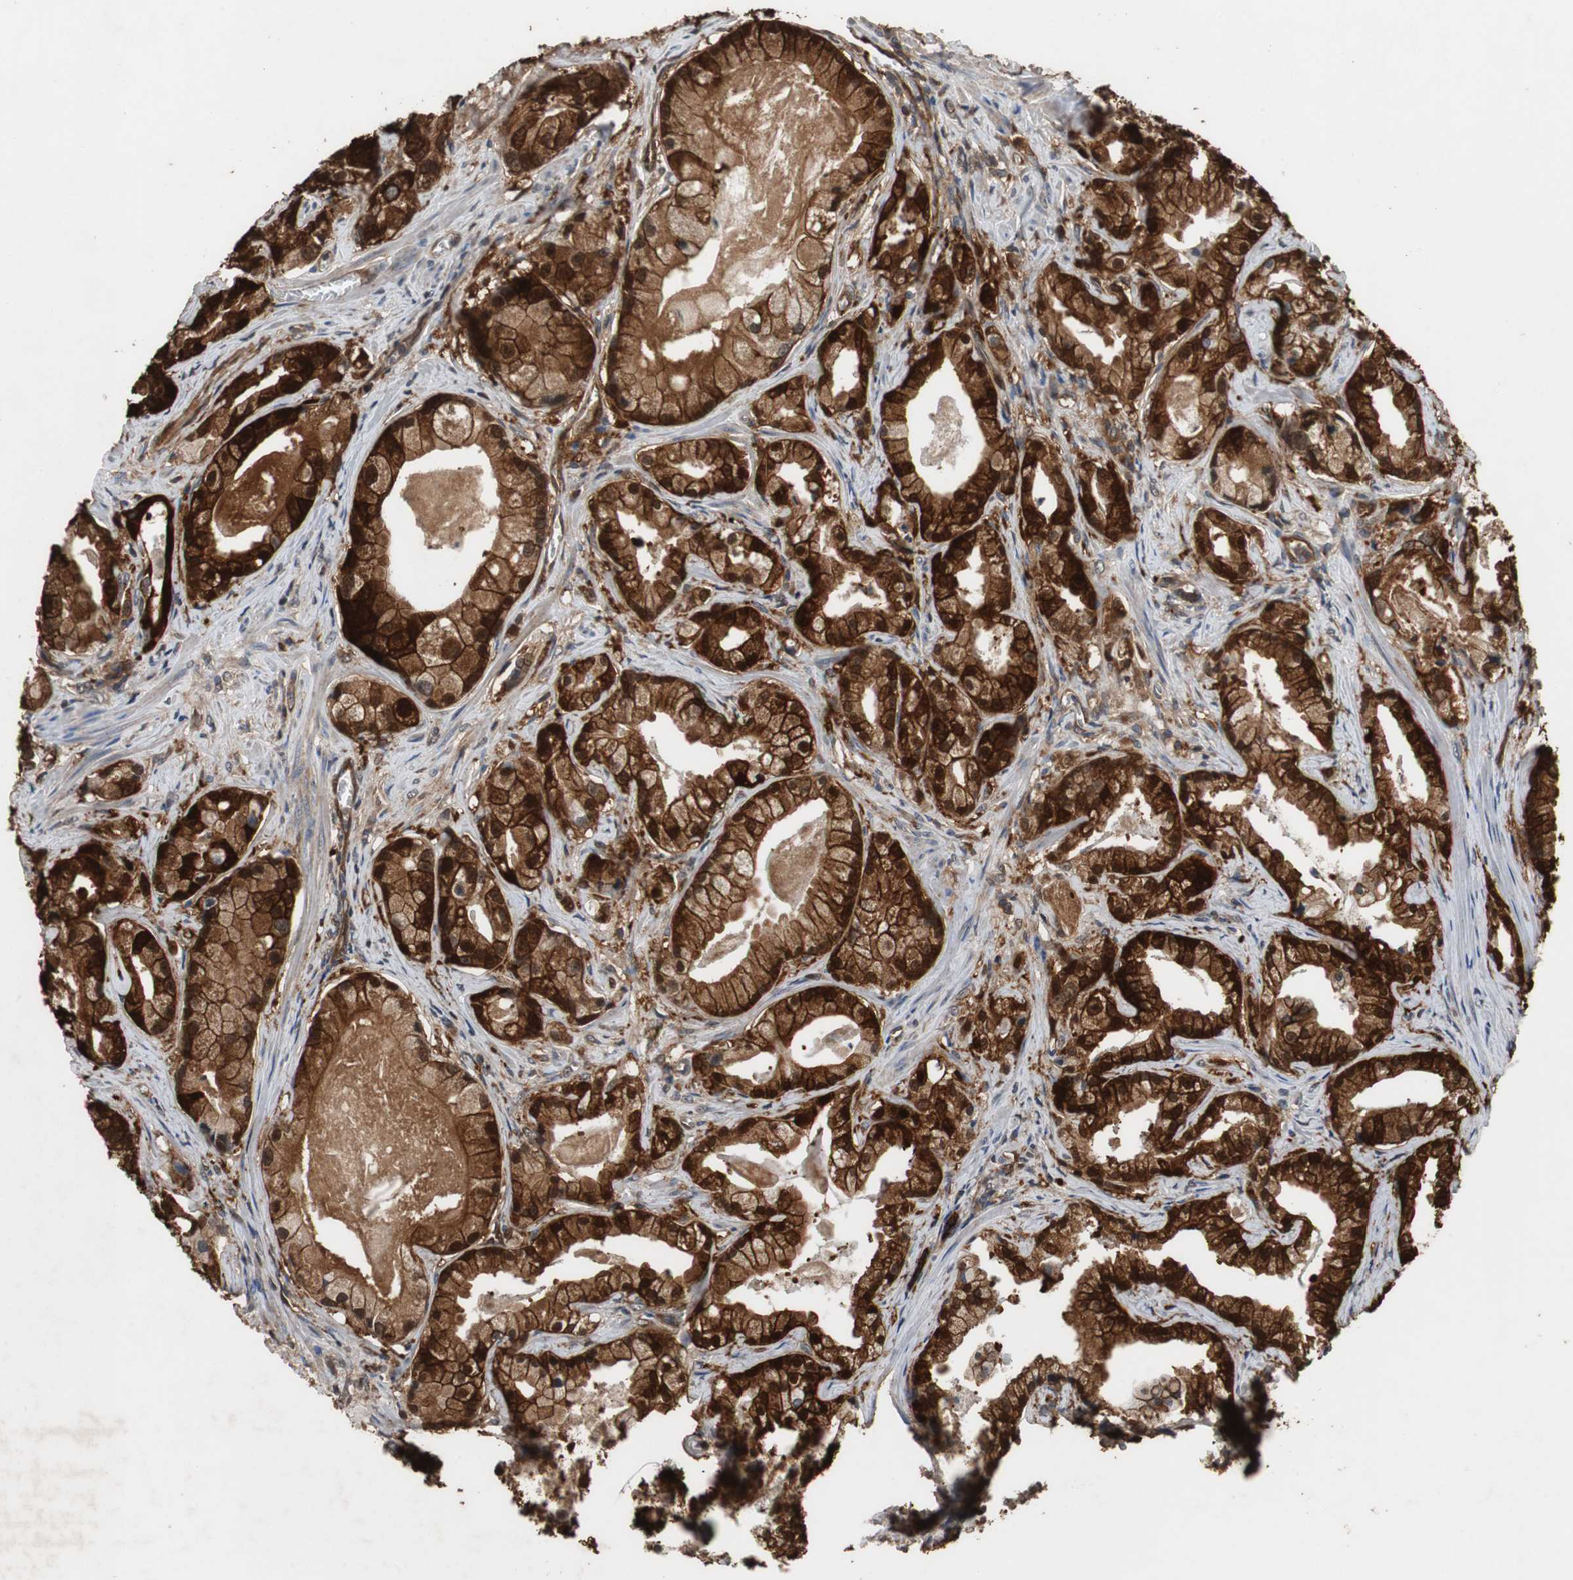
{"staining": {"intensity": "strong", "quantity": ">75%", "location": "cytoplasmic/membranous,nuclear"}, "tissue": "prostate cancer", "cell_type": "Tumor cells", "image_type": "cancer", "snomed": [{"axis": "morphology", "description": "Adenocarcinoma, Low grade"}, {"axis": "topography", "description": "Prostate"}], "caption": "Immunohistochemical staining of human adenocarcinoma (low-grade) (prostate) shows strong cytoplasmic/membranous and nuclear protein expression in about >75% of tumor cells.", "gene": "NDRG1", "patient": {"sex": "male", "age": 59}}